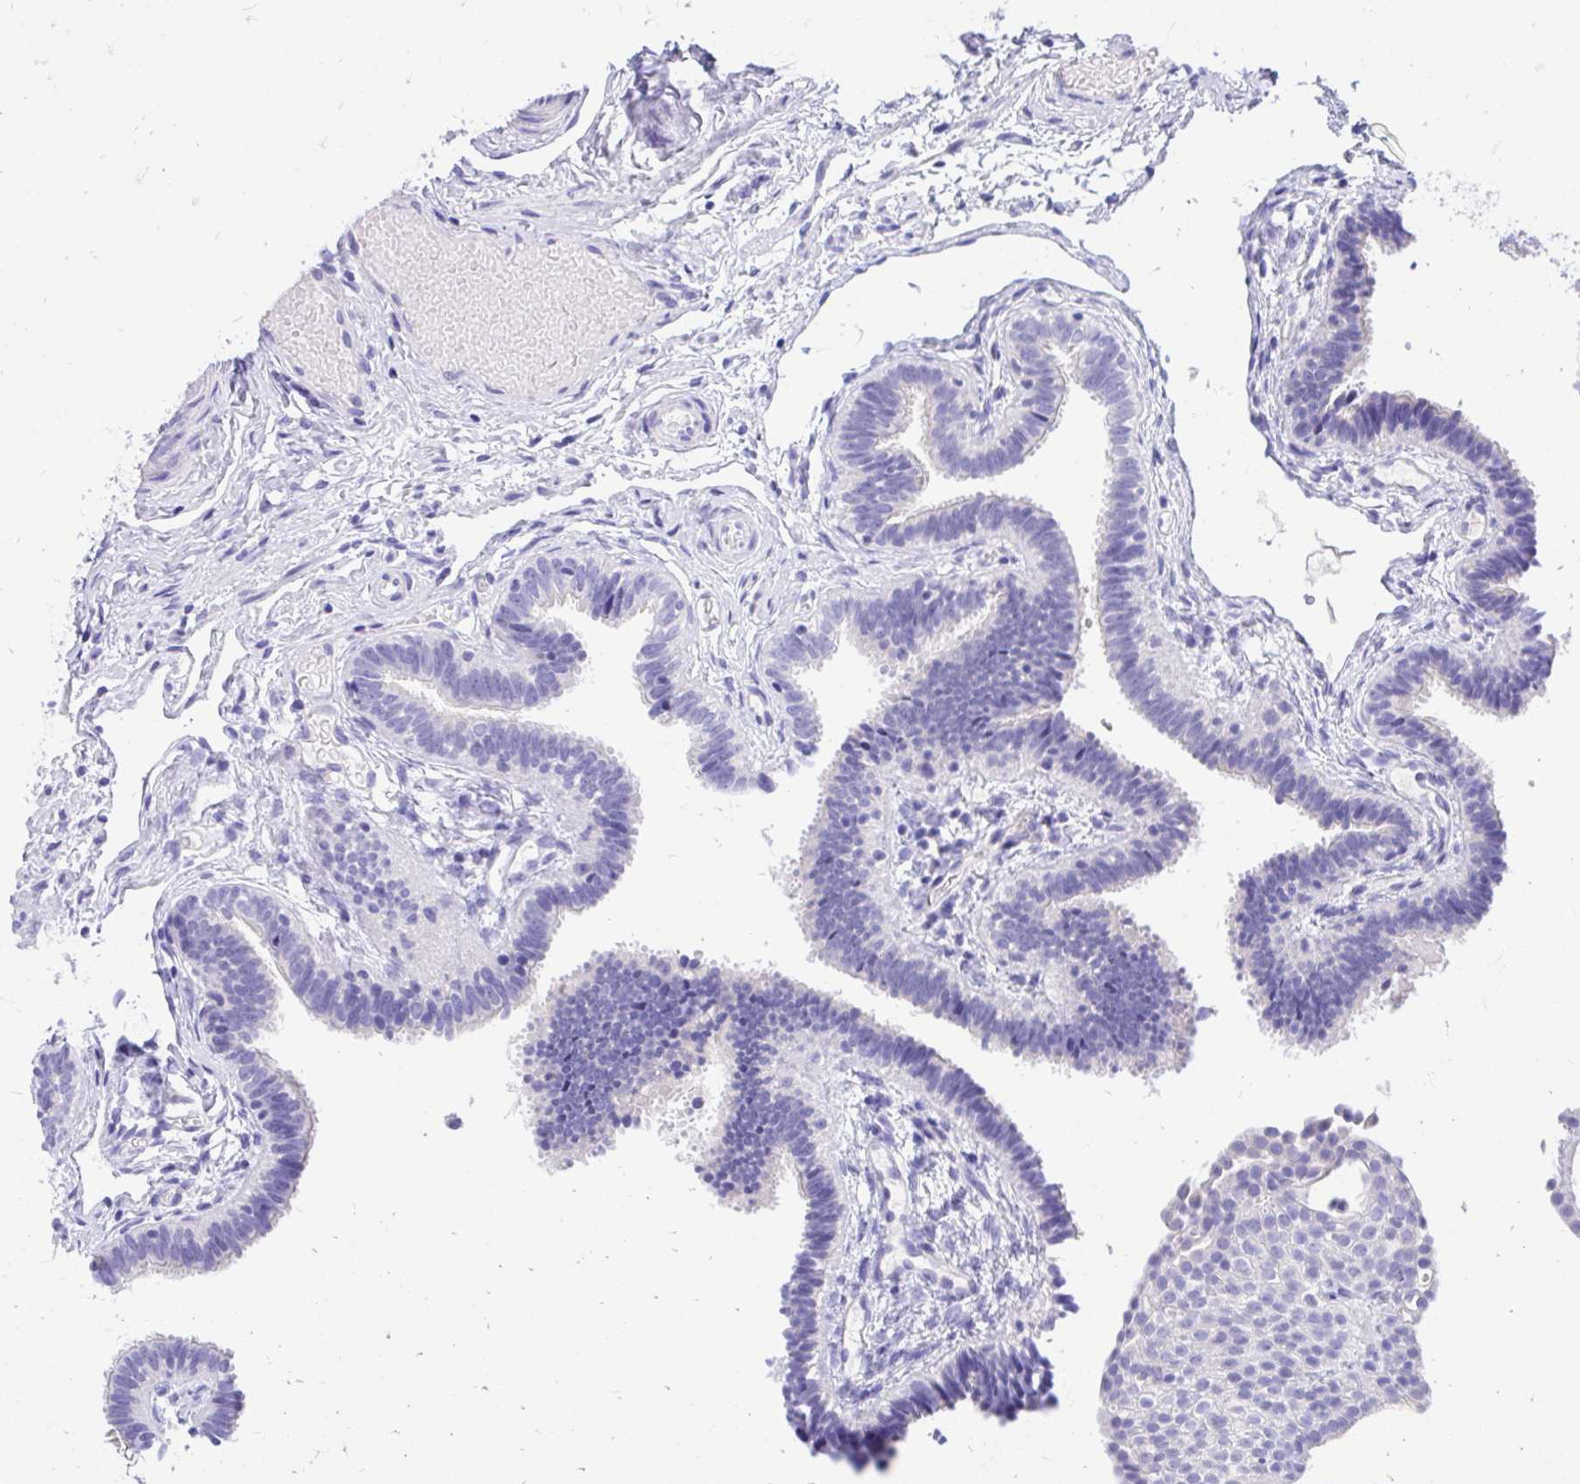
{"staining": {"intensity": "negative", "quantity": "none", "location": "none"}, "tissue": "fallopian tube", "cell_type": "Glandular cells", "image_type": "normal", "snomed": [{"axis": "morphology", "description": "Normal tissue, NOS"}, {"axis": "topography", "description": "Fallopian tube"}], "caption": "Unremarkable fallopian tube was stained to show a protein in brown. There is no significant expression in glandular cells. (Immunohistochemistry (ihc), brightfield microscopy, high magnification).", "gene": "MON1A", "patient": {"sex": "female", "age": 37}}